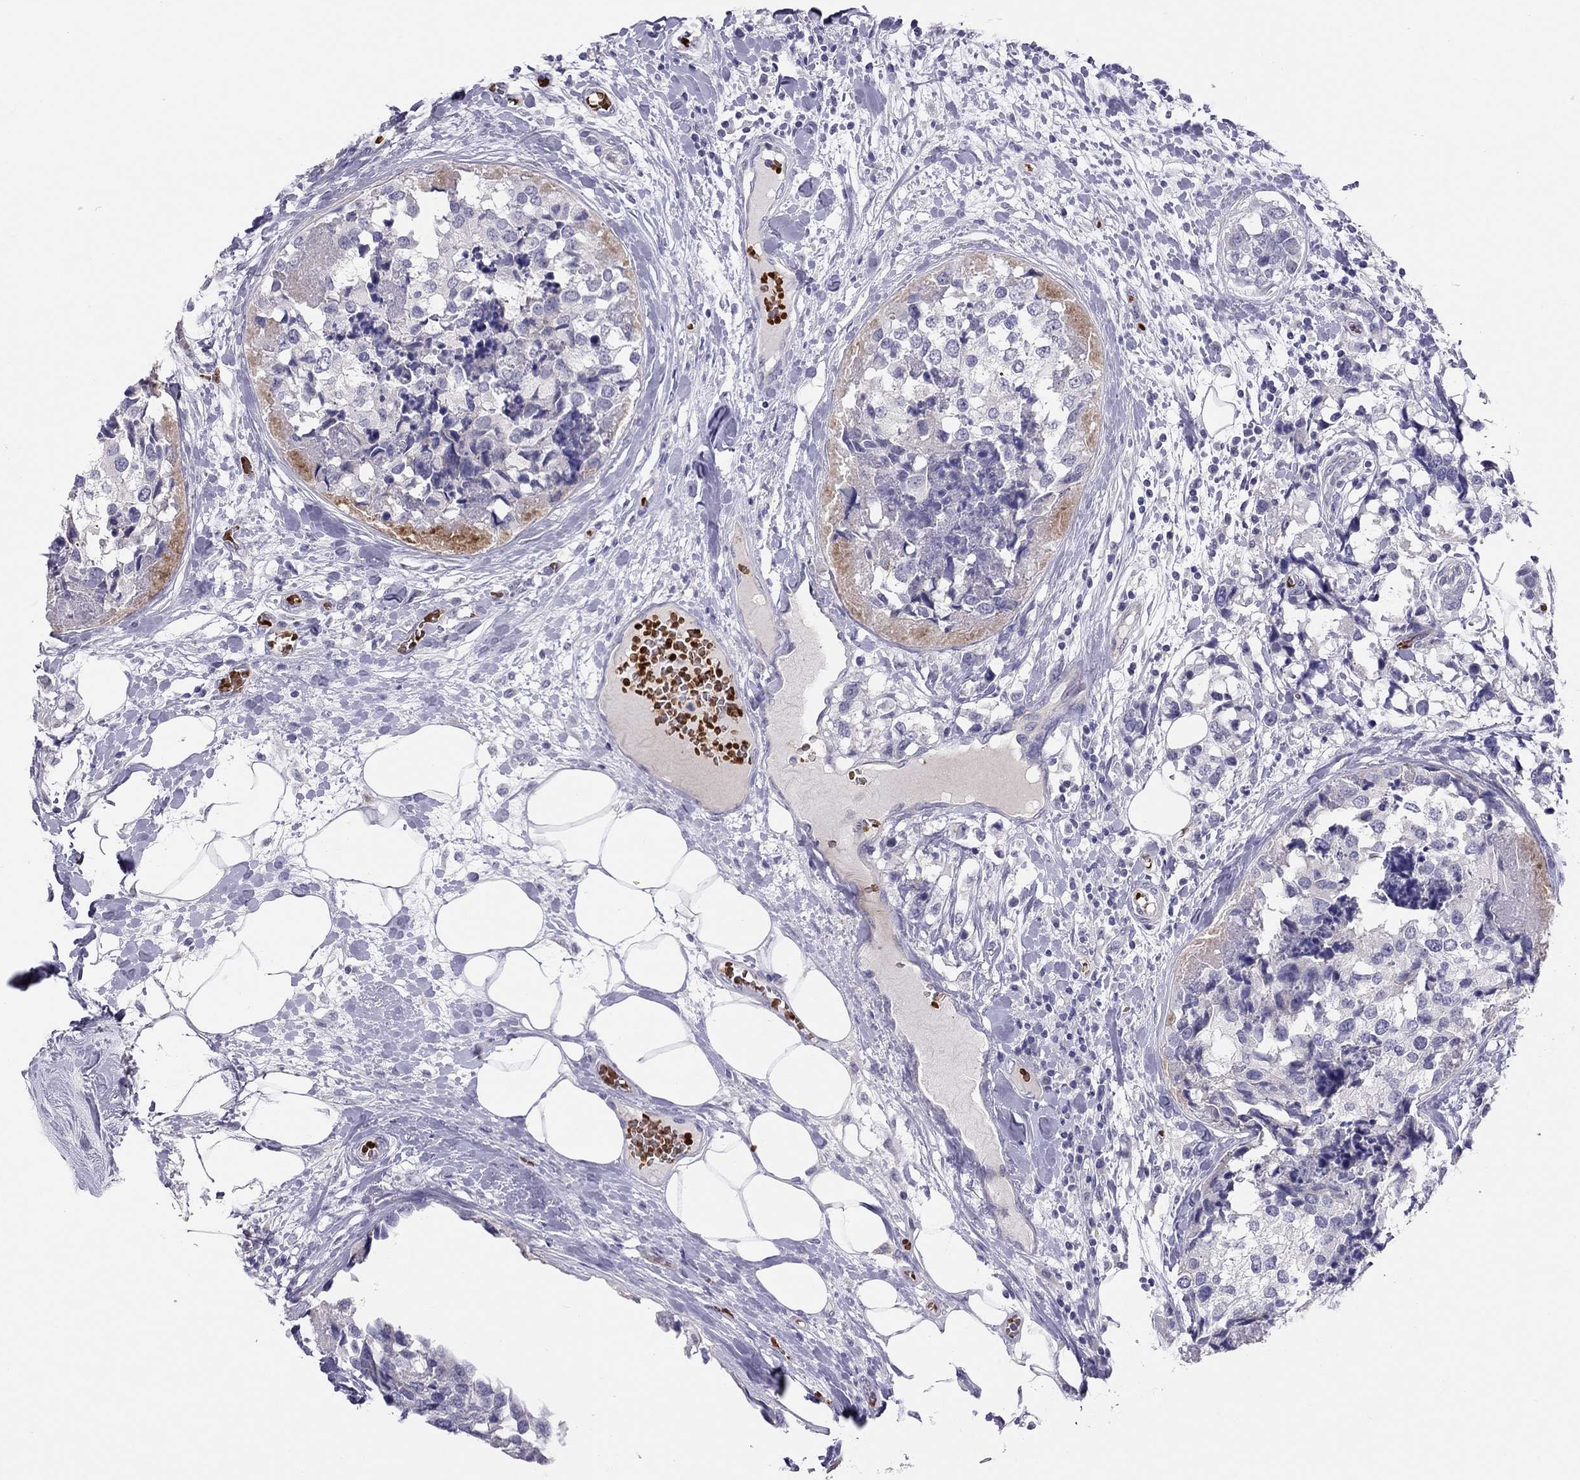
{"staining": {"intensity": "negative", "quantity": "none", "location": "none"}, "tissue": "breast cancer", "cell_type": "Tumor cells", "image_type": "cancer", "snomed": [{"axis": "morphology", "description": "Lobular carcinoma"}, {"axis": "topography", "description": "Breast"}], "caption": "Tumor cells show no significant protein staining in lobular carcinoma (breast).", "gene": "FRMD1", "patient": {"sex": "female", "age": 59}}